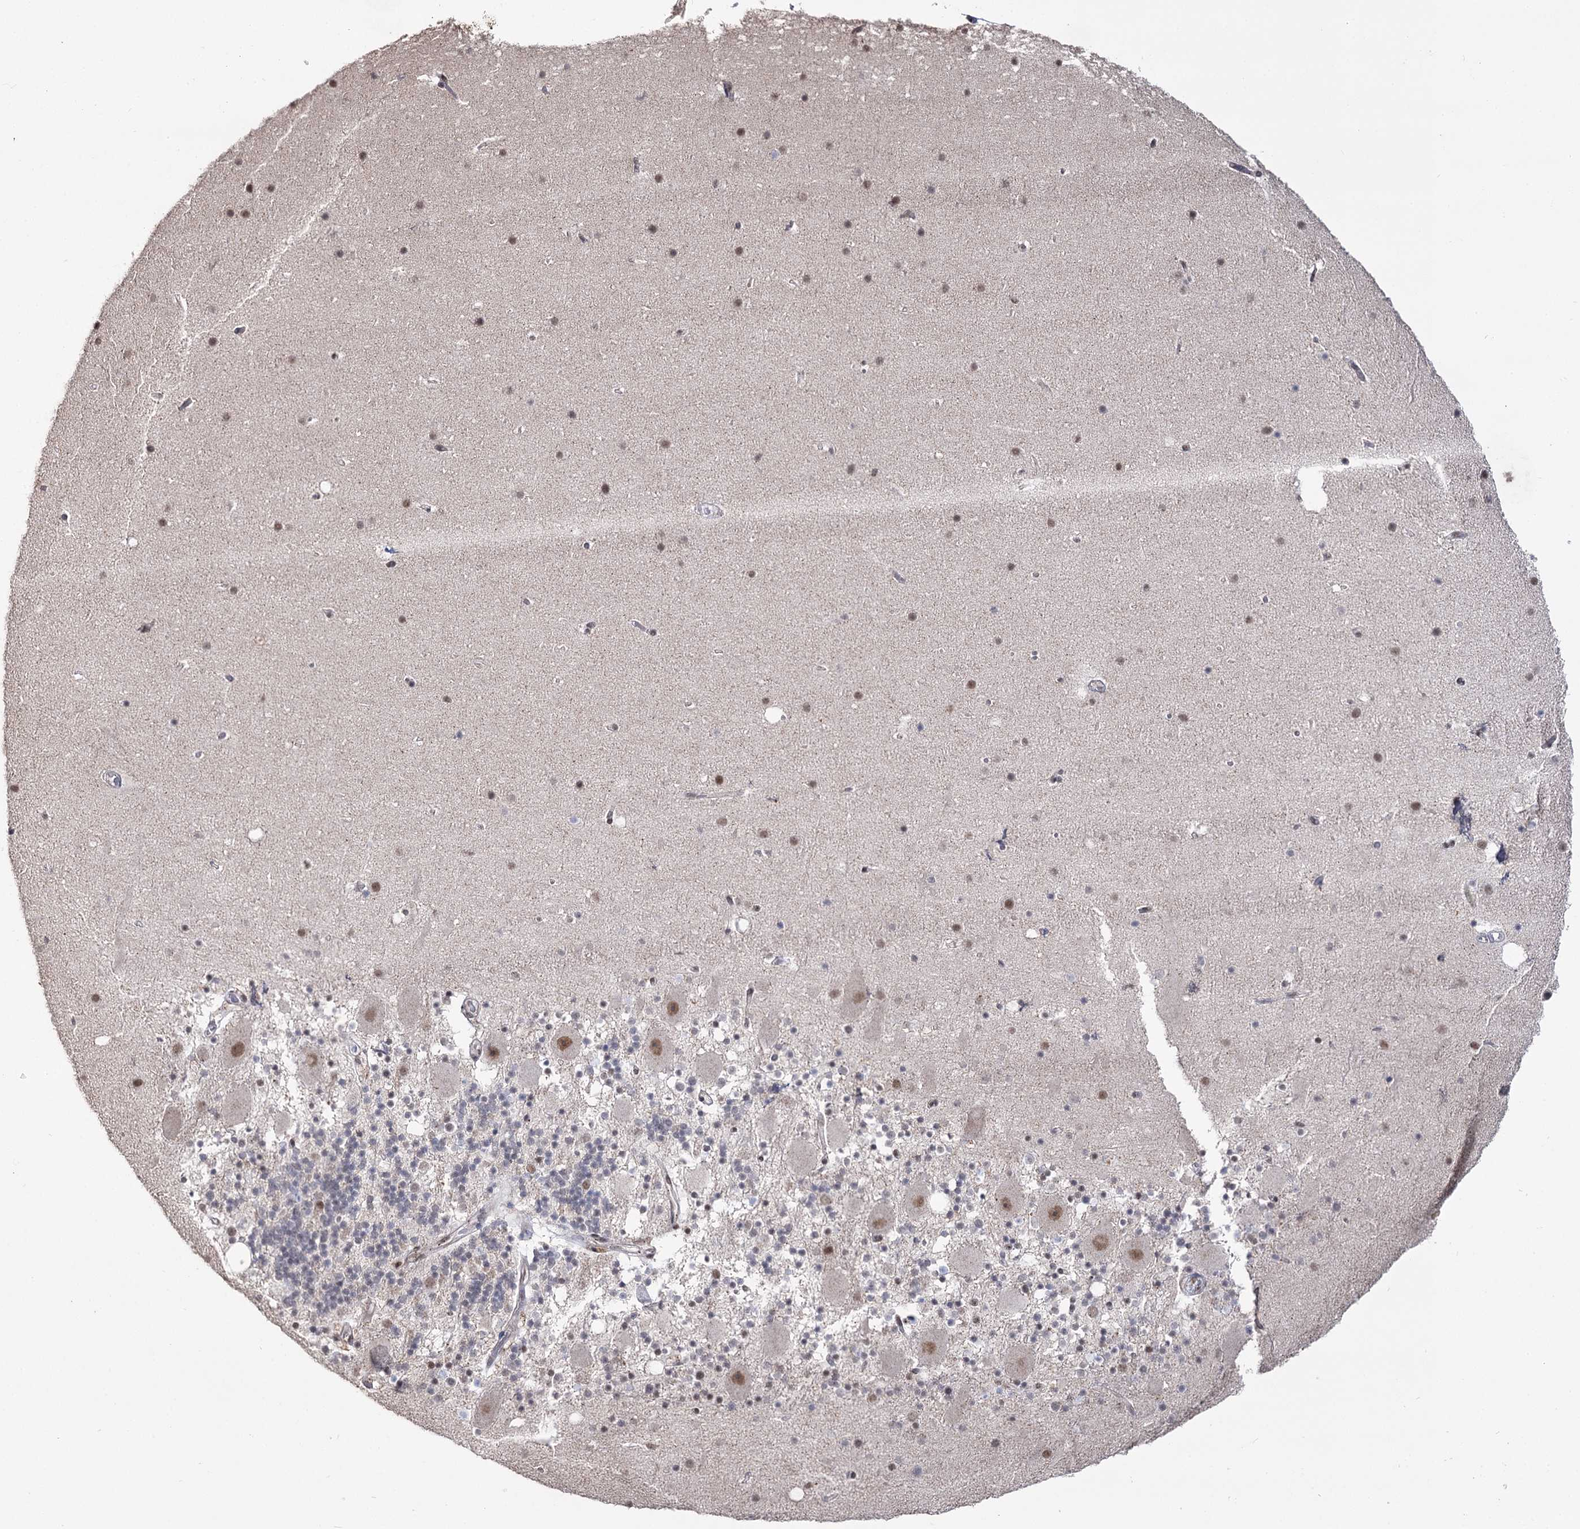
{"staining": {"intensity": "weak", "quantity": "25%-75%", "location": "cytoplasmic/membranous"}, "tissue": "cerebellum", "cell_type": "Cells in granular layer", "image_type": "normal", "snomed": [{"axis": "morphology", "description": "Normal tissue, NOS"}, {"axis": "topography", "description": "Cerebellum"}], "caption": "Unremarkable cerebellum demonstrates weak cytoplasmic/membranous staining in approximately 25%-75% of cells in granular layer, visualized by immunohistochemistry.", "gene": "VGLL4", "patient": {"sex": "male", "age": 57}}